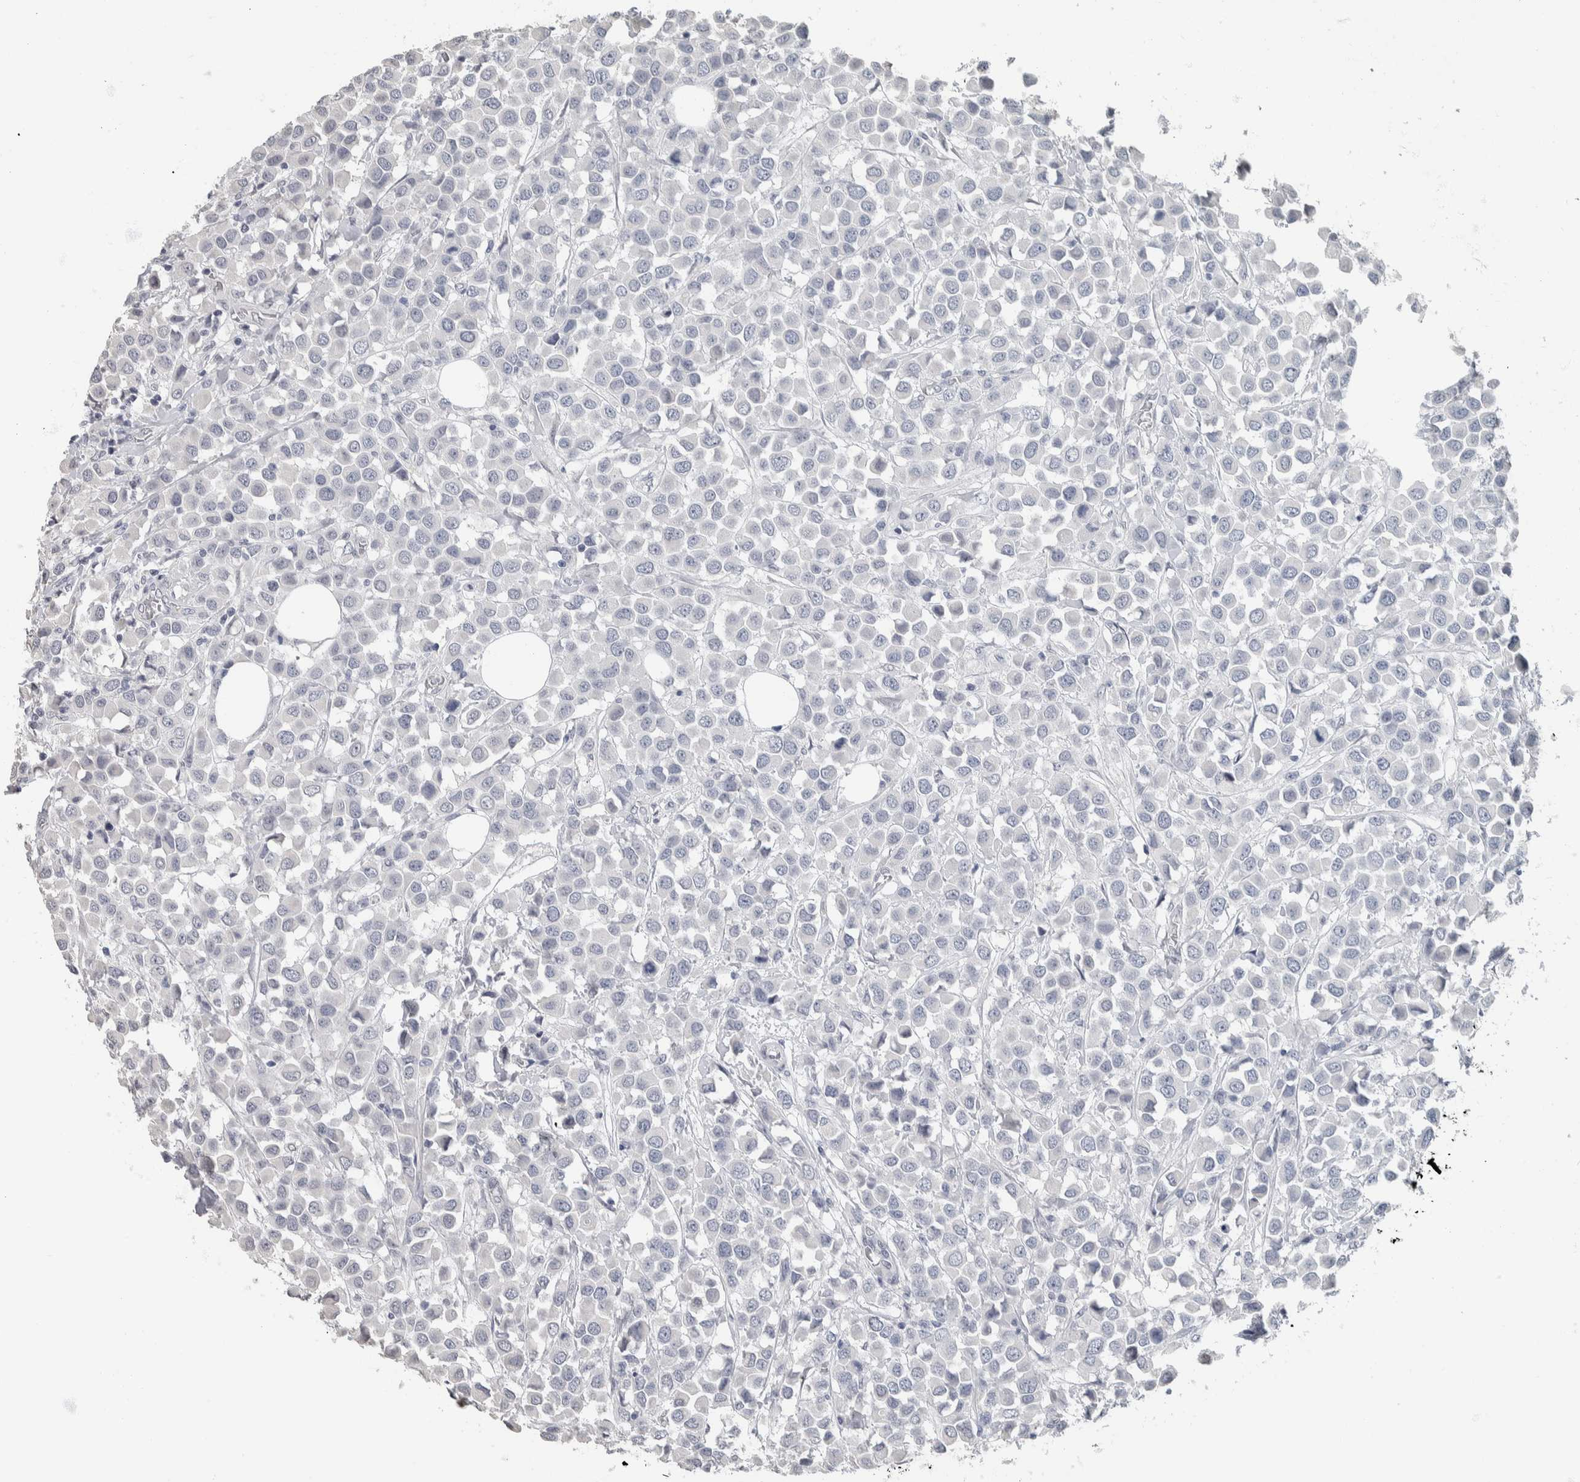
{"staining": {"intensity": "negative", "quantity": "none", "location": "none"}, "tissue": "breast cancer", "cell_type": "Tumor cells", "image_type": "cancer", "snomed": [{"axis": "morphology", "description": "Duct carcinoma"}, {"axis": "topography", "description": "Breast"}], "caption": "DAB immunohistochemical staining of human breast invasive ductal carcinoma displays no significant expression in tumor cells.", "gene": "NEFM", "patient": {"sex": "female", "age": 61}}